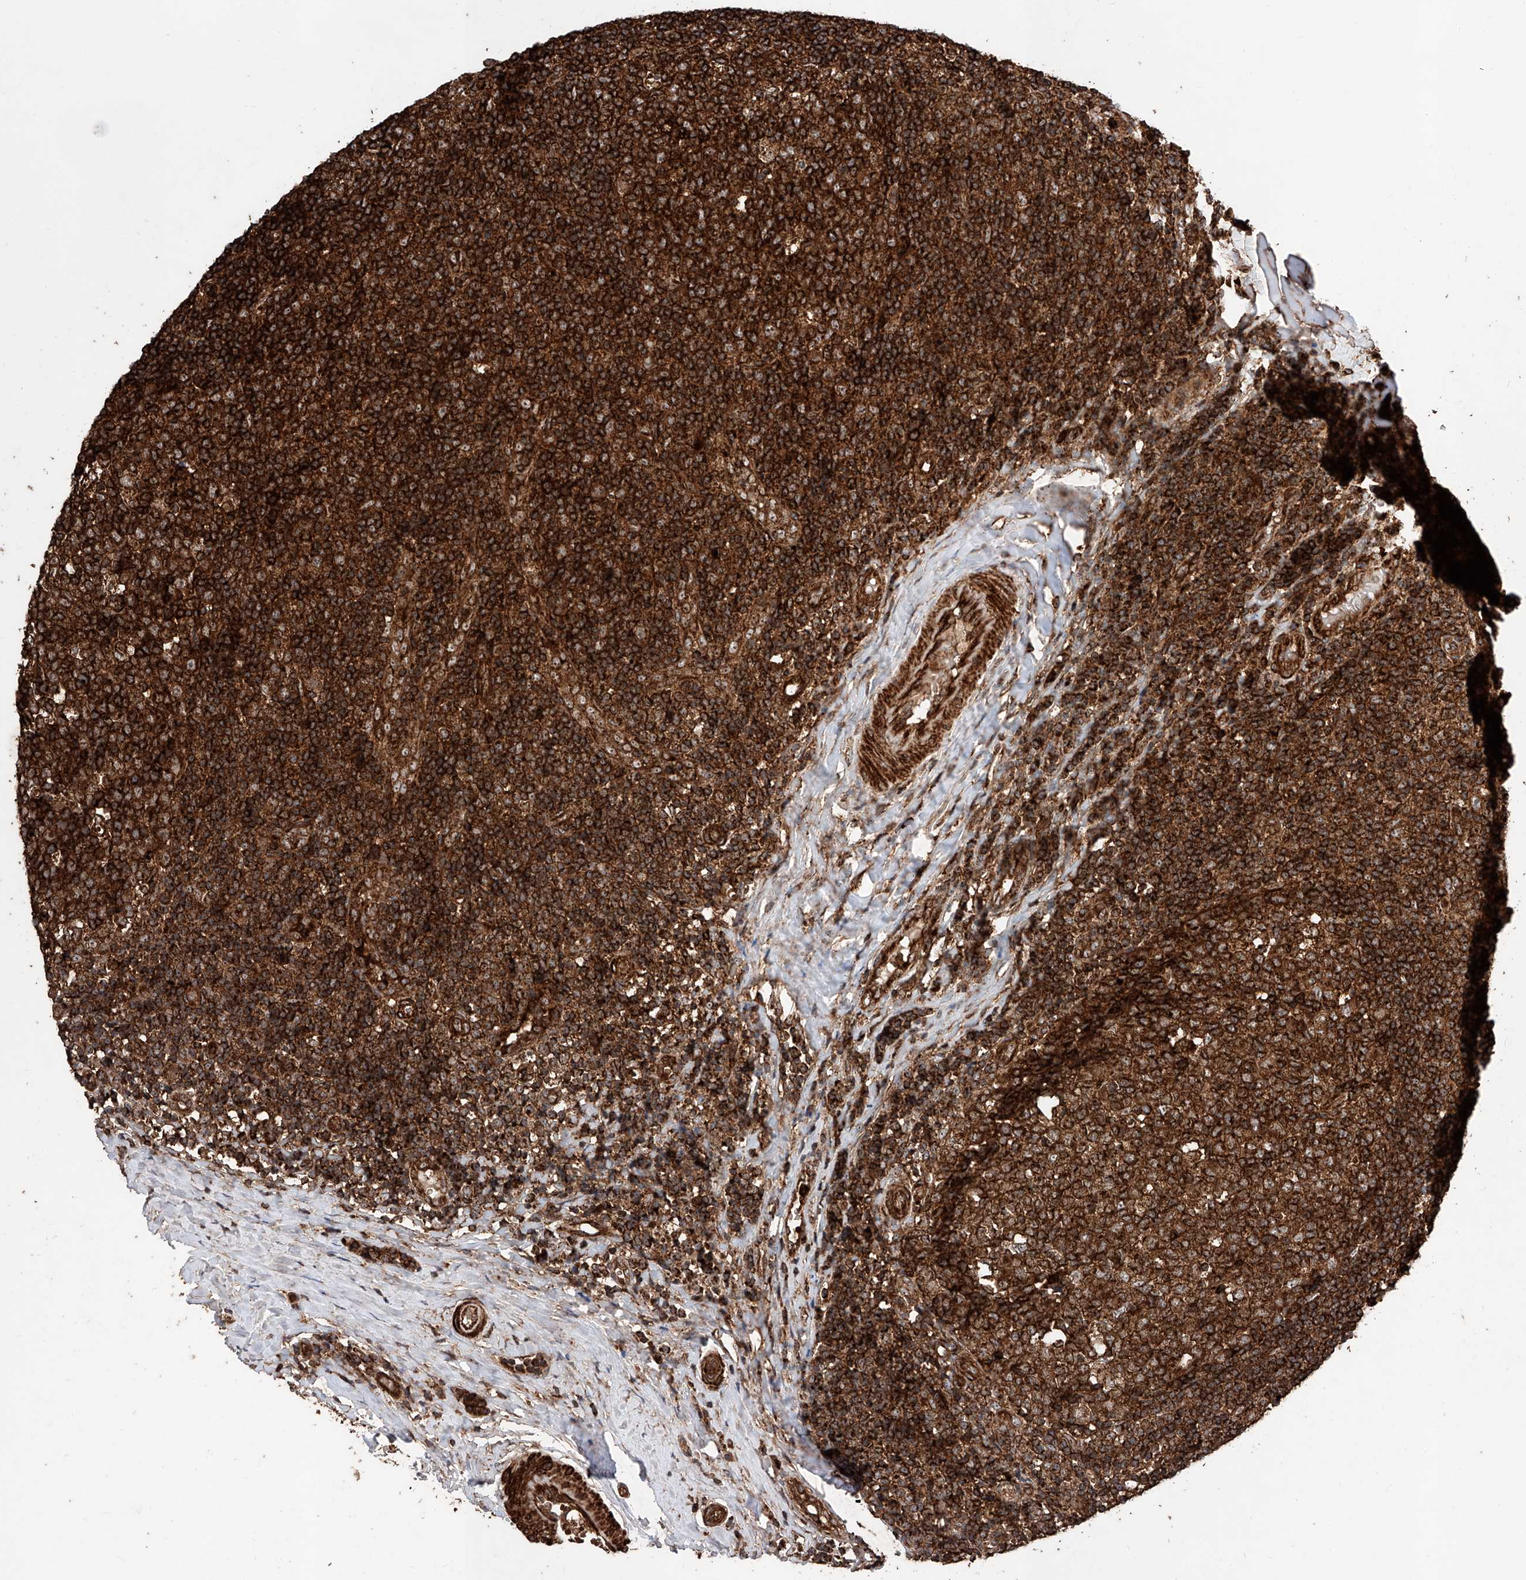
{"staining": {"intensity": "strong", "quantity": ">75%", "location": "cytoplasmic/membranous"}, "tissue": "tonsil", "cell_type": "Germinal center cells", "image_type": "normal", "snomed": [{"axis": "morphology", "description": "Normal tissue, NOS"}, {"axis": "topography", "description": "Tonsil"}], "caption": "This is a histology image of IHC staining of unremarkable tonsil, which shows strong expression in the cytoplasmic/membranous of germinal center cells.", "gene": "PISD", "patient": {"sex": "female", "age": 19}}